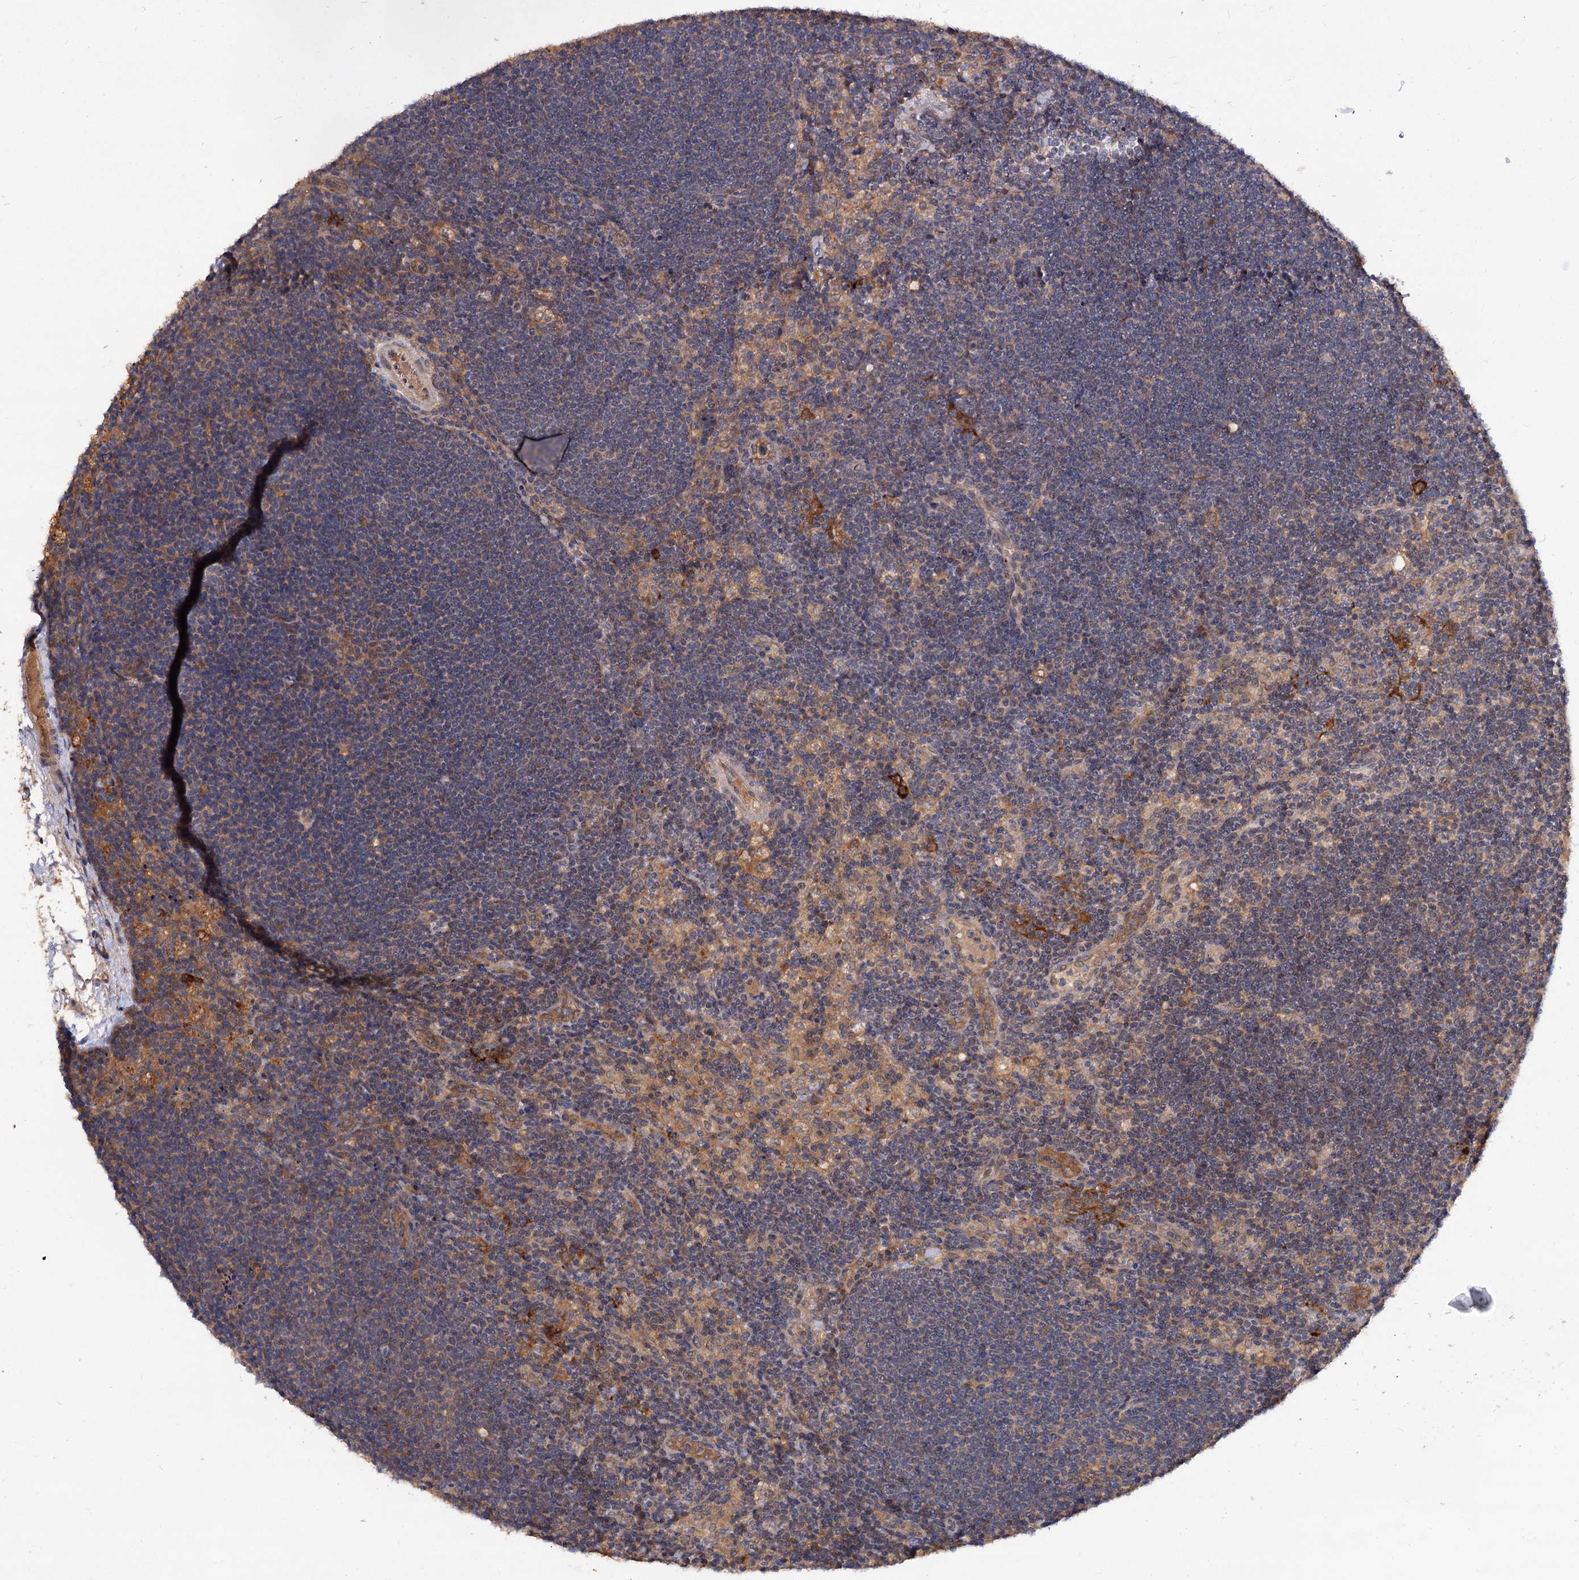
{"staining": {"intensity": "weak", "quantity": "25%-75%", "location": "cytoplasmic/membranous"}, "tissue": "lymph node", "cell_type": "Germinal center cells", "image_type": "normal", "snomed": [{"axis": "morphology", "description": "Normal tissue, NOS"}, {"axis": "topography", "description": "Lymph node"}], "caption": "Unremarkable lymph node reveals weak cytoplasmic/membranous expression in about 25%-75% of germinal center cells.", "gene": "NUDCD2", "patient": {"sex": "male", "age": 24}}